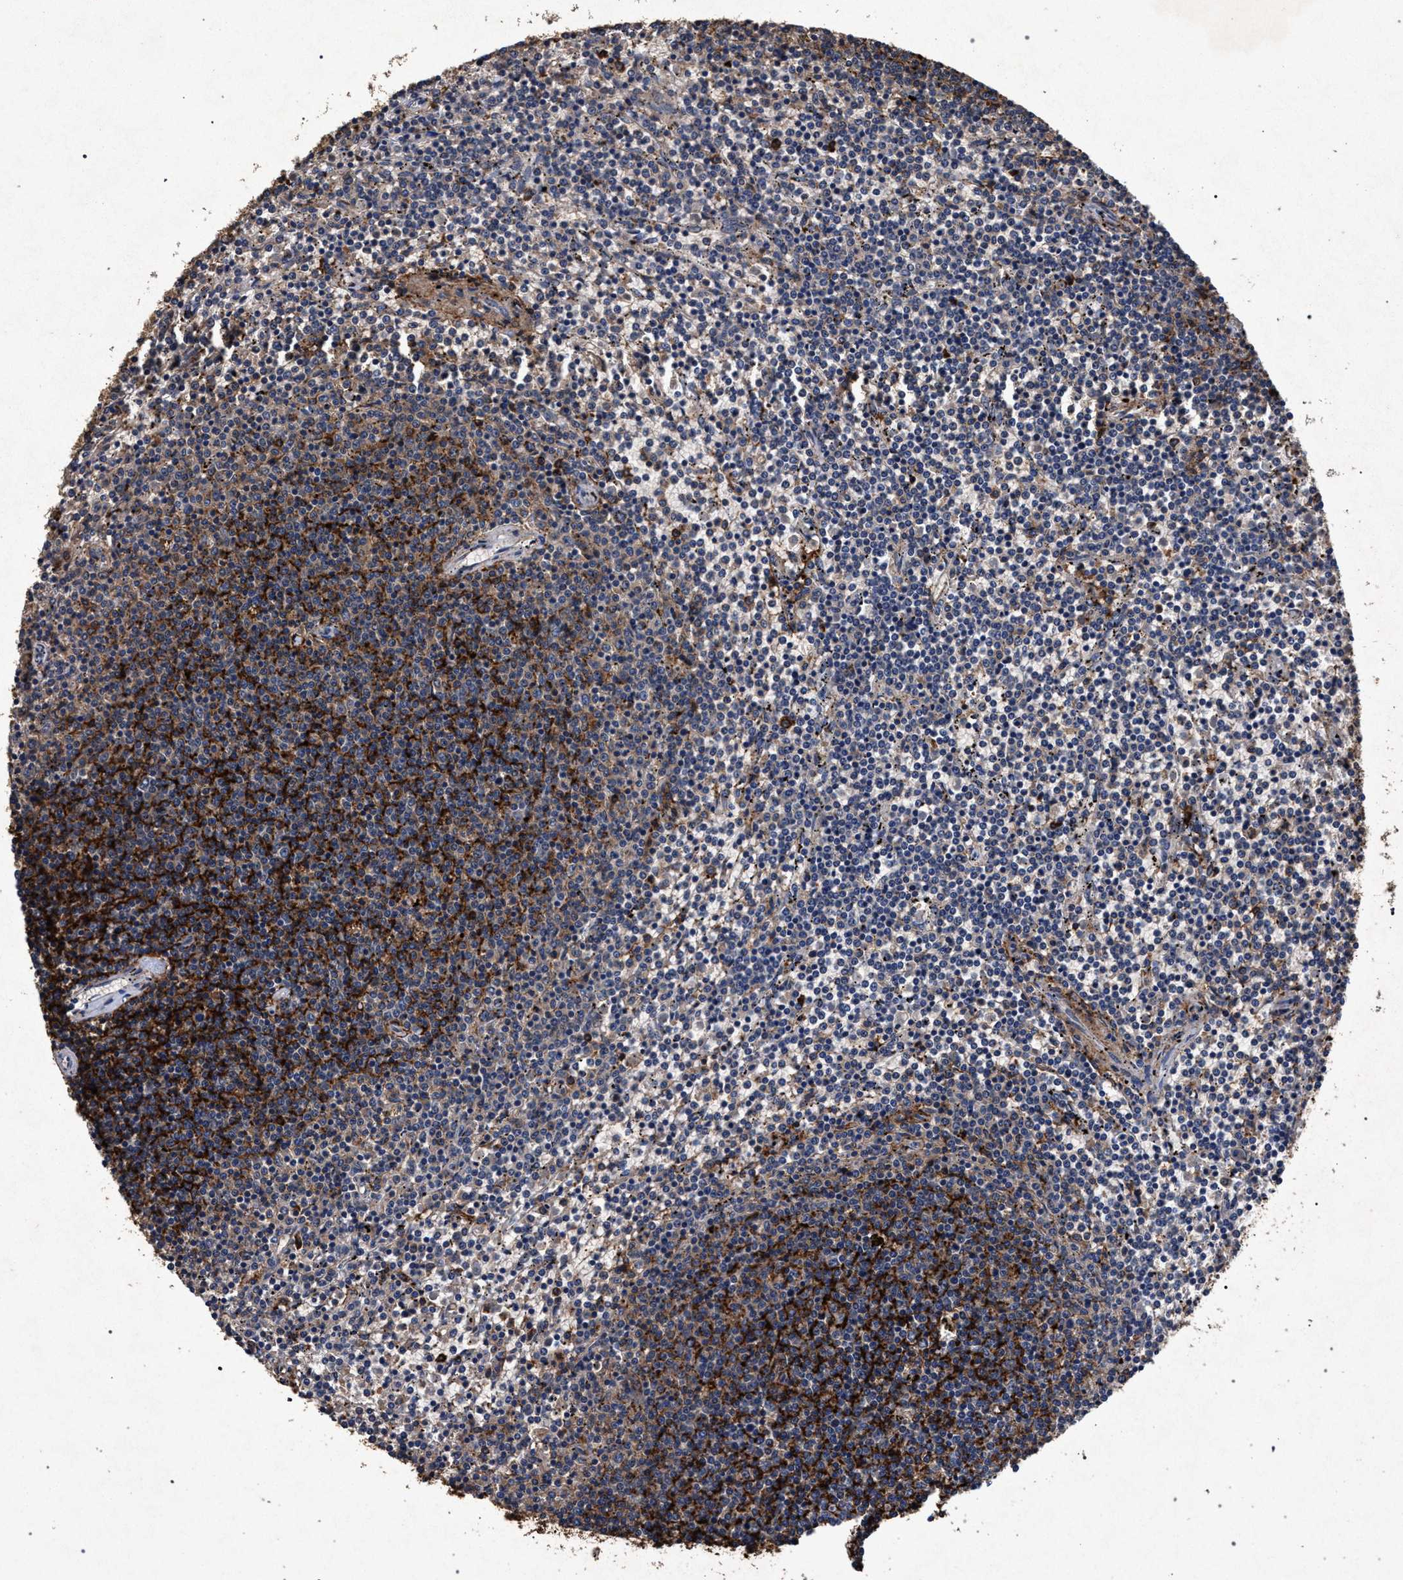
{"staining": {"intensity": "moderate", "quantity": "<25%", "location": "cytoplasmic/membranous"}, "tissue": "lymphoma", "cell_type": "Tumor cells", "image_type": "cancer", "snomed": [{"axis": "morphology", "description": "Malignant lymphoma, non-Hodgkin's type, Low grade"}, {"axis": "topography", "description": "Spleen"}], "caption": "Malignant lymphoma, non-Hodgkin's type (low-grade) stained with immunohistochemistry displays moderate cytoplasmic/membranous staining in about <25% of tumor cells. Using DAB (brown) and hematoxylin (blue) stains, captured at high magnification using brightfield microscopy.", "gene": "MARCKS", "patient": {"sex": "female", "age": 50}}